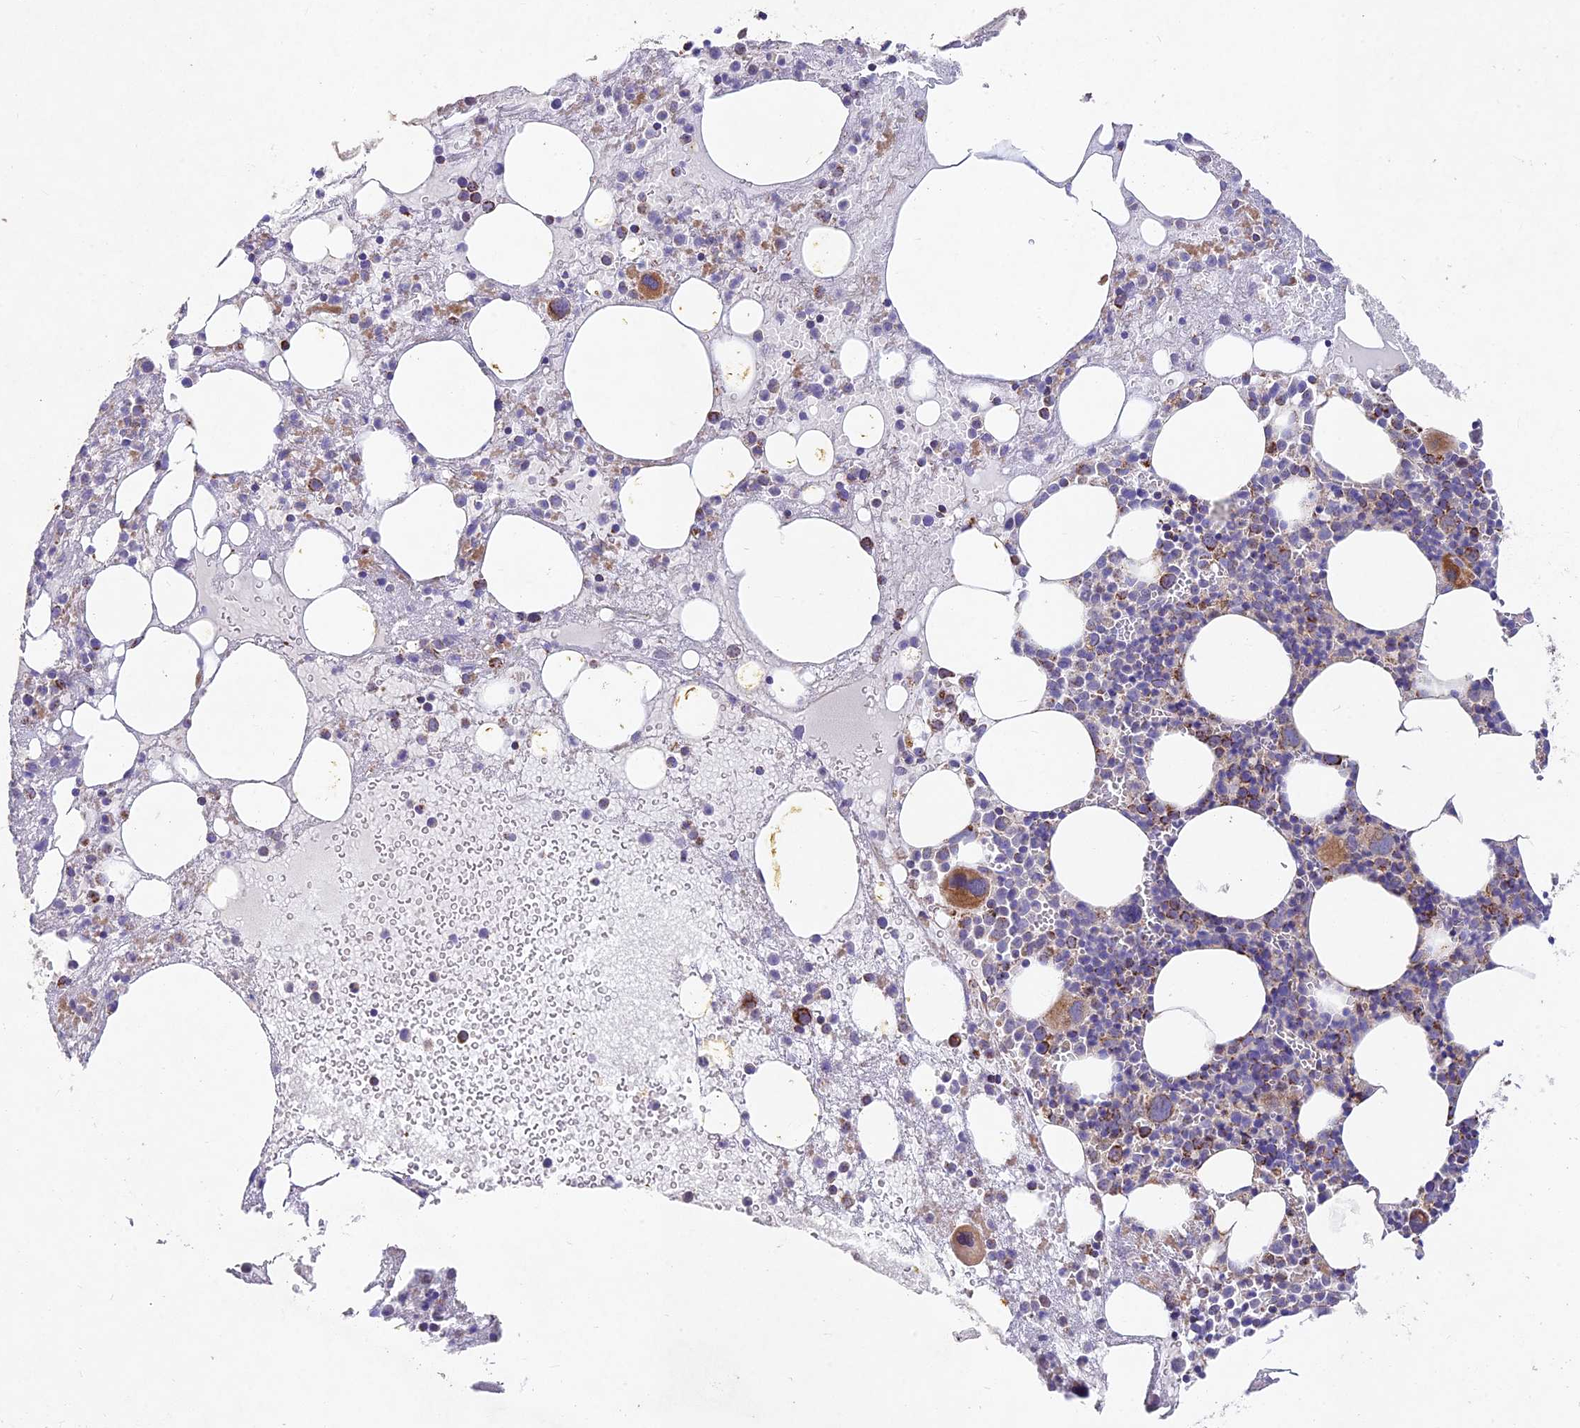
{"staining": {"intensity": "strong", "quantity": "<25%", "location": "cytoplasmic/membranous"}, "tissue": "bone marrow", "cell_type": "Hematopoietic cells", "image_type": "normal", "snomed": [{"axis": "morphology", "description": "Normal tissue, NOS"}, {"axis": "topography", "description": "Bone marrow"}], "caption": "Normal bone marrow exhibits strong cytoplasmic/membranous expression in approximately <25% of hematopoietic cells, visualized by immunohistochemistry.", "gene": "KHDC3L", "patient": {"sex": "male", "age": 61}}